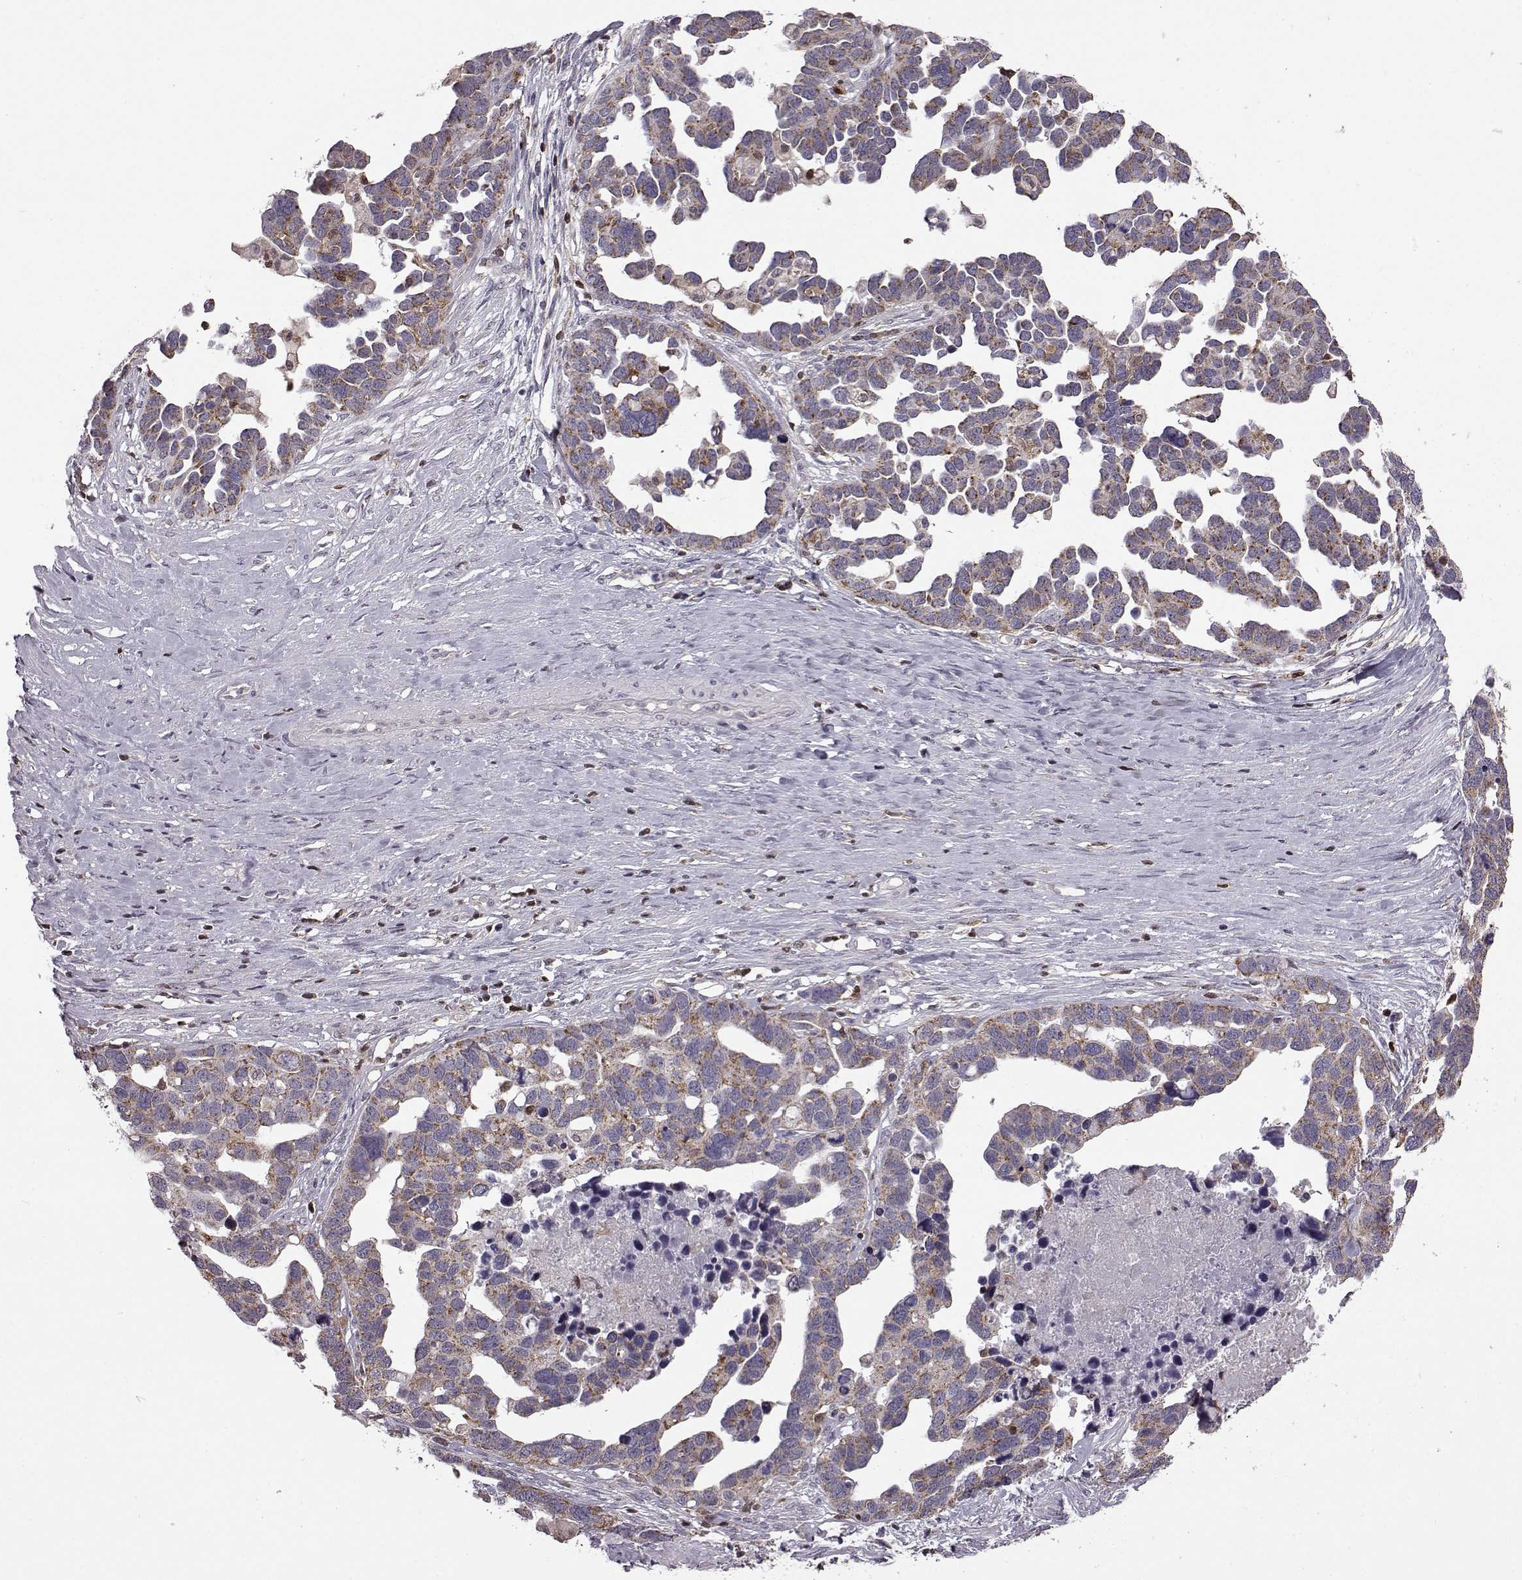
{"staining": {"intensity": "moderate", "quantity": "25%-75%", "location": "cytoplasmic/membranous"}, "tissue": "ovarian cancer", "cell_type": "Tumor cells", "image_type": "cancer", "snomed": [{"axis": "morphology", "description": "Cystadenocarcinoma, serous, NOS"}, {"axis": "topography", "description": "Ovary"}], "caption": "This micrograph reveals IHC staining of serous cystadenocarcinoma (ovarian), with medium moderate cytoplasmic/membranous positivity in about 25%-75% of tumor cells.", "gene": "DOK2", "patient": {"sex": "female", "age": 54}}